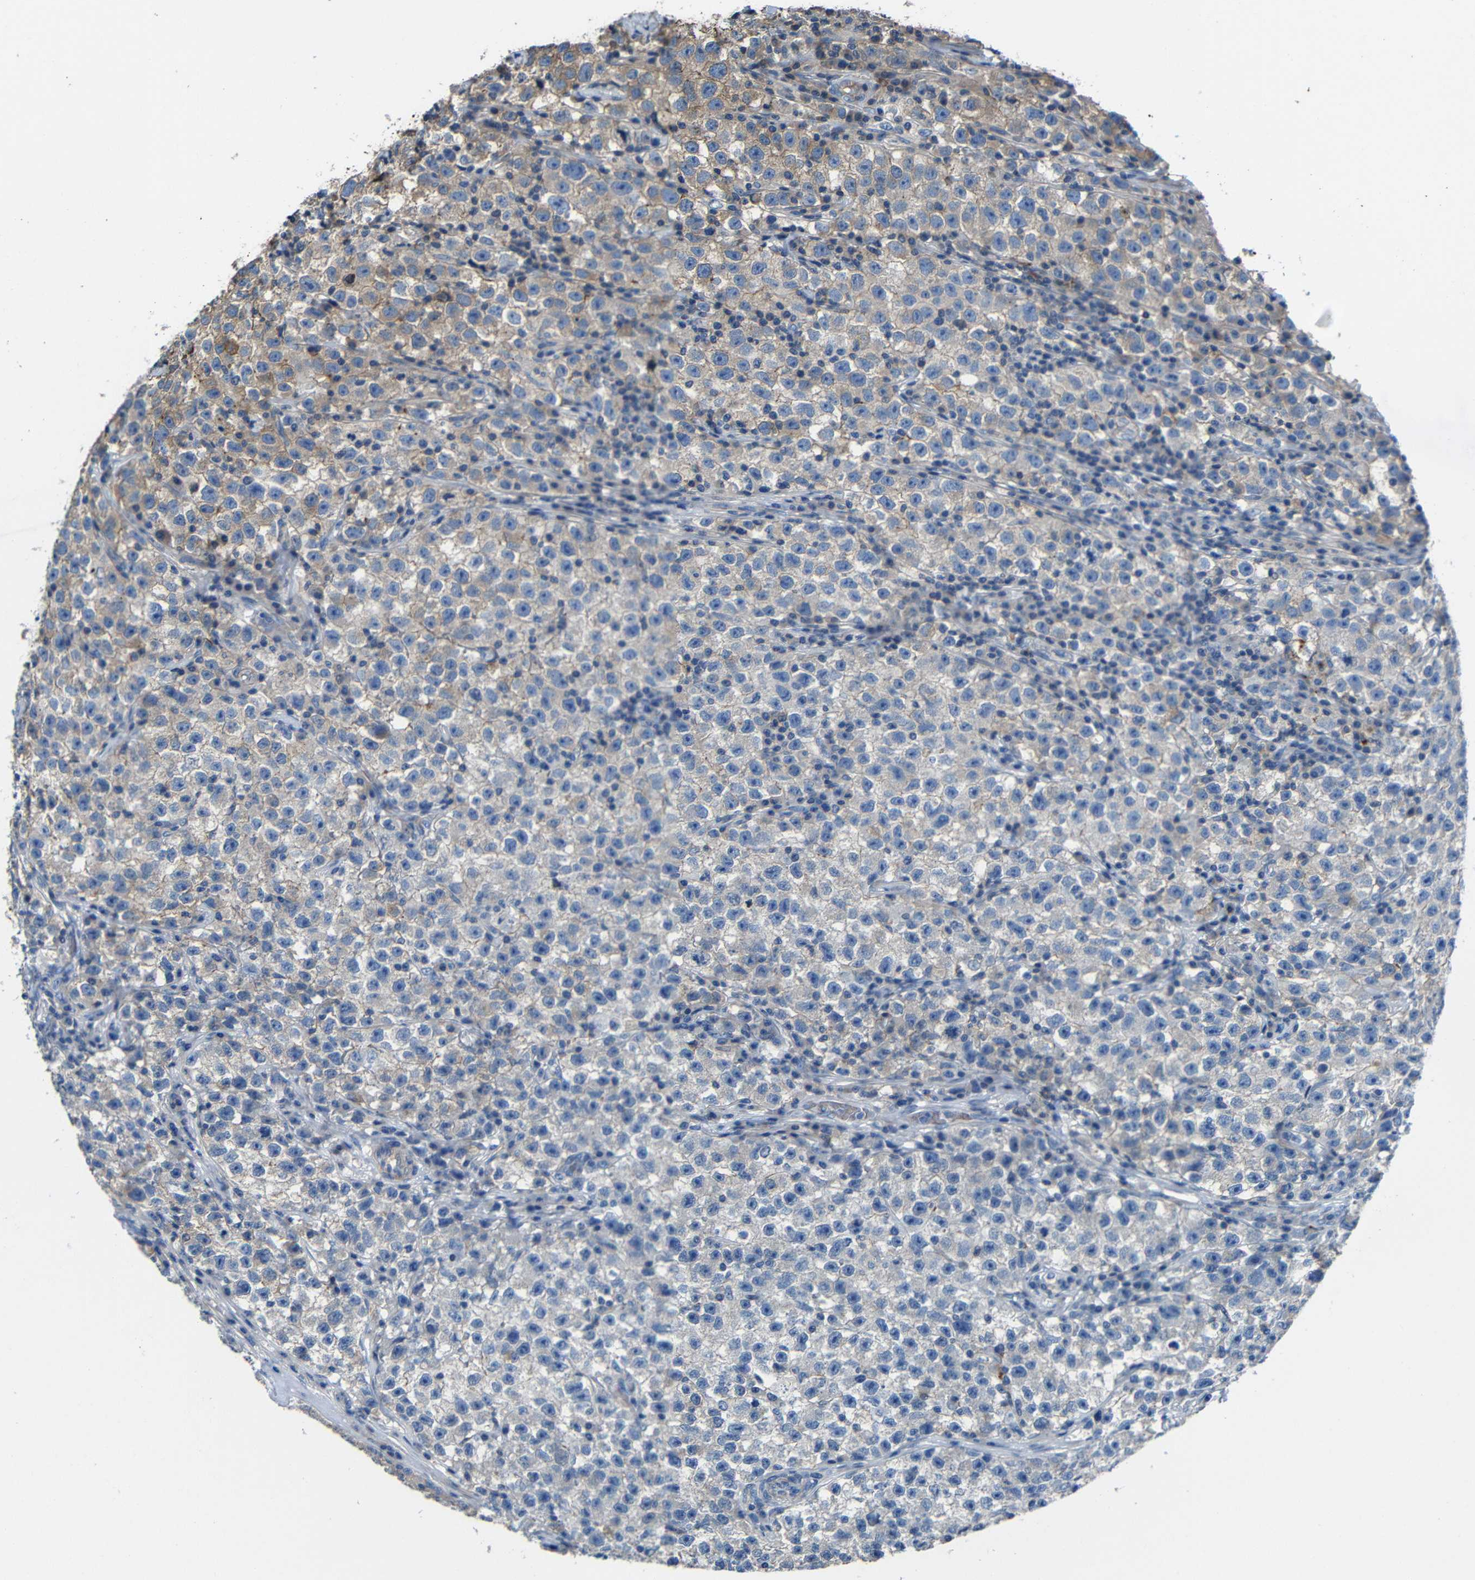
{"staining": {"intensity": "moderate", "quantity": "<25%", "location": "cytoplasmic/membranous"}, "tissue": "testis cancer", "cell_type": "Tumor cells", "image_type": "cancer", "snomed": [{"axis": "morphology", "description": "Seminoma, NOS"}, {"axis": "topography", "description": "Testis"}], "caption": "A brown stain shows moderate cytoplasmic/membranous expression of a protein in seminoma (testis) tumor cells.", "gene": "GDI1", "patient": {"sex": "male", "age": 22}}